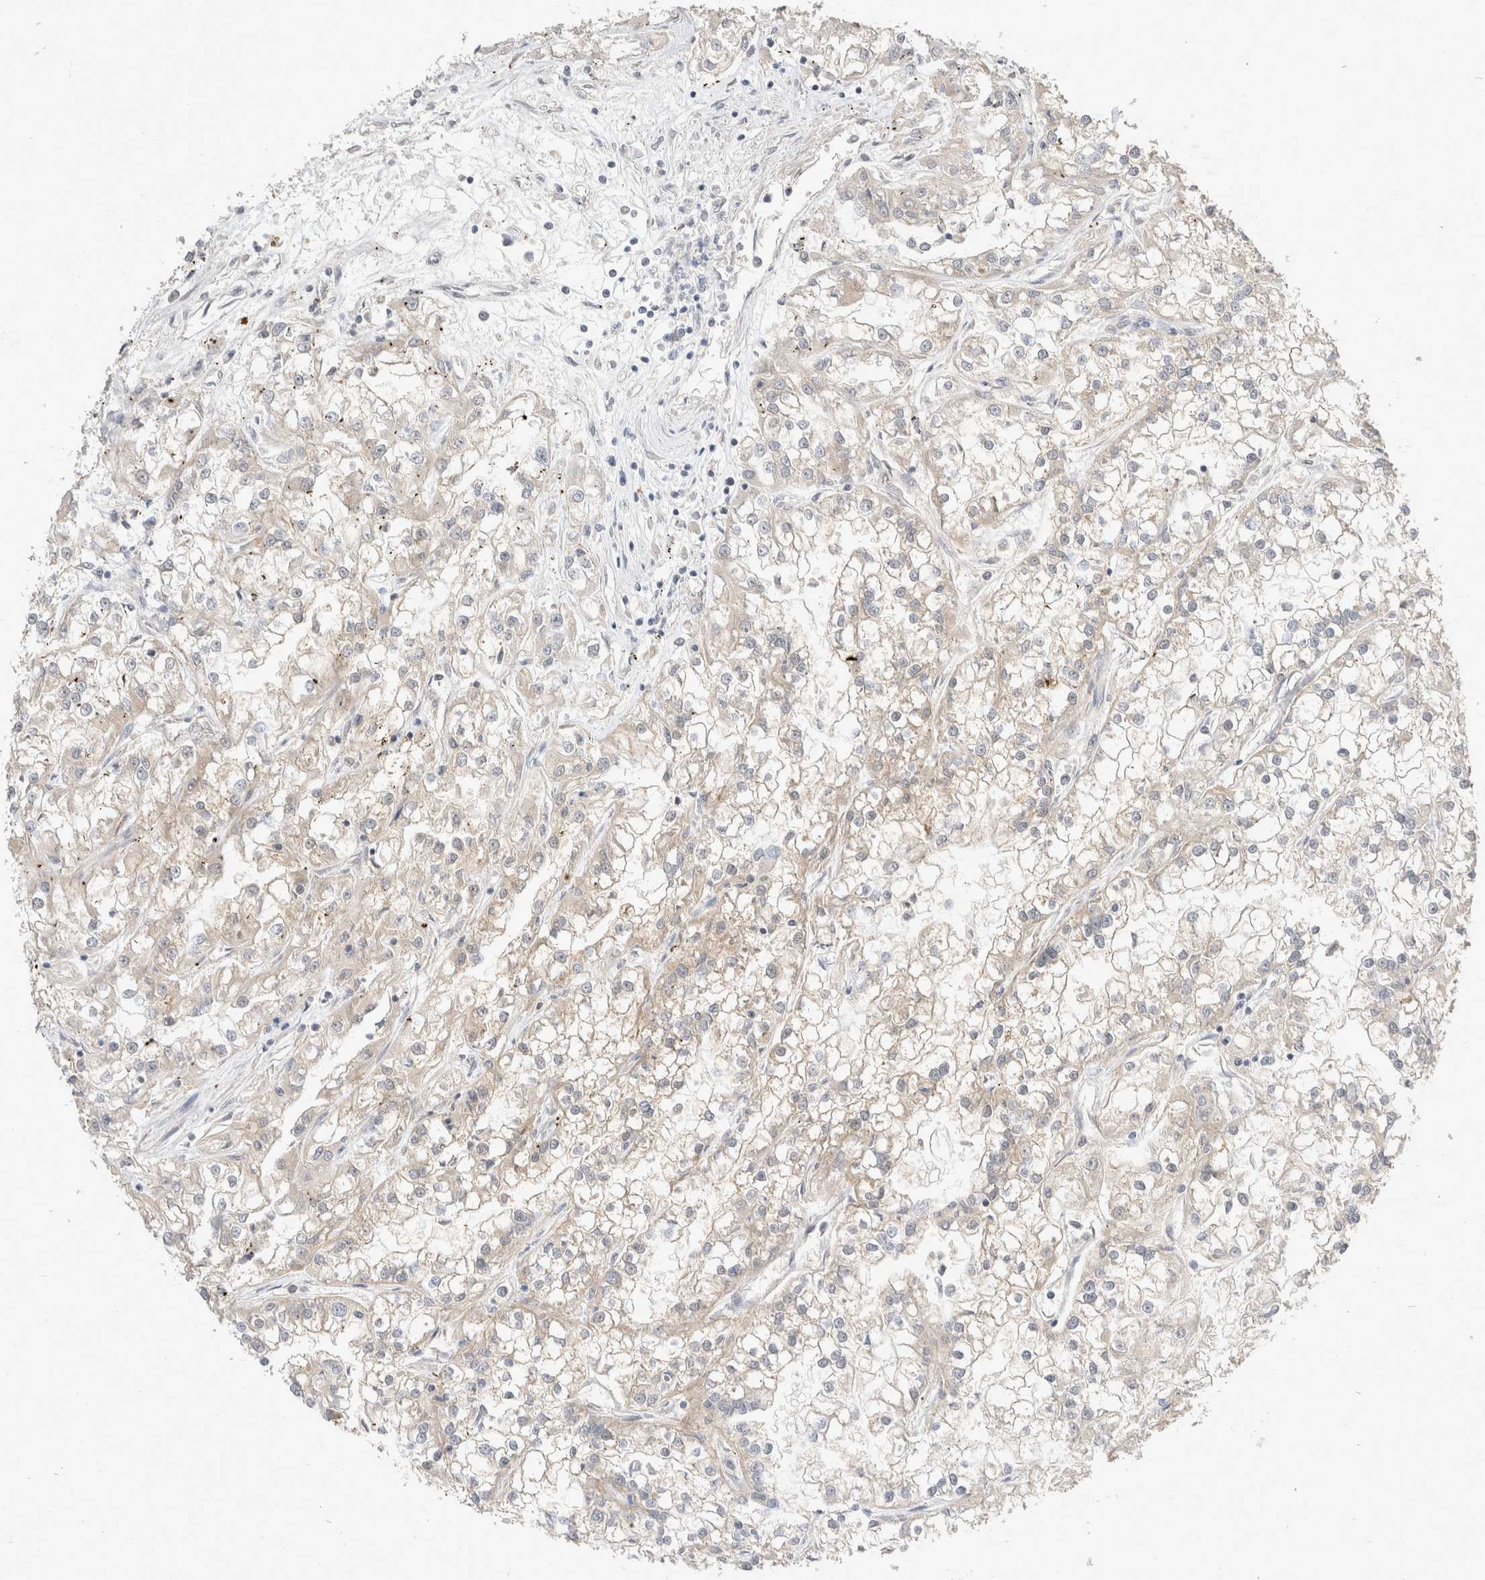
{"staining": {"intensity": "negative", "quantity": "none", "location": "none"}, "tissue": "renal cancer", "cell_type": "Tumor cells", "image_type": "cancer", "snomed": [{"axis": "morphology", "description": "Adenocarcinoma, NOS"}, {"axis": "topography", "description": "Kidney"}], "caption": "This micrograph is of adenocarcinoma (renal) stained with immunohistochemistry (IHC) to label a protein in brown with the nuclei are counter-stained blue. There is no staining in tumor cells.", "gene": "TOM1L2", "patient": {"sex": "female", "age": 52}}